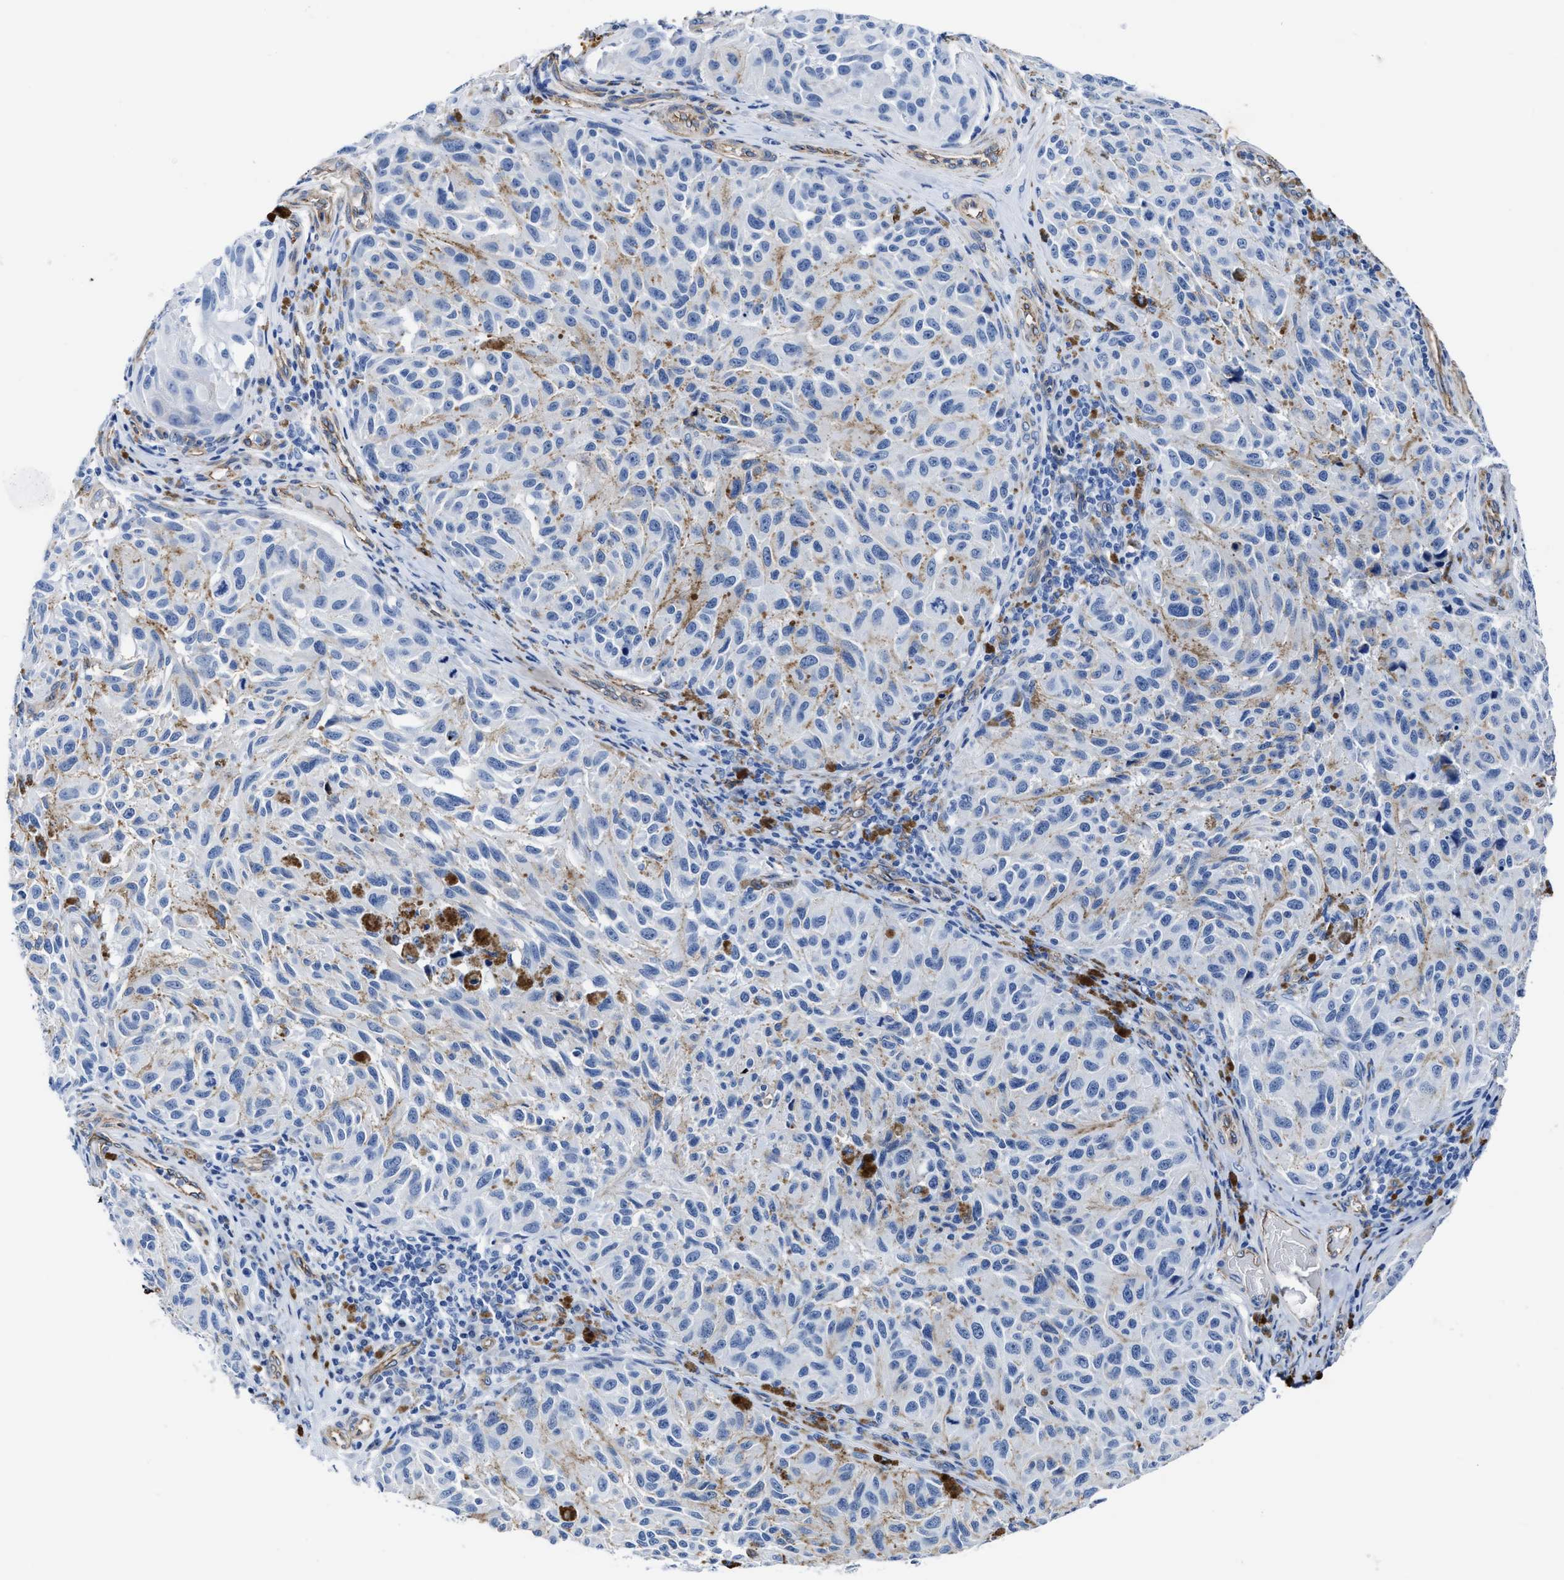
{"staining": {"intensity": "negative", "quantity": "none", "location": "none"}, "tissue": "melanoma", "cell_type": "Tumor cells", "image_type": "cancer", "snomed": [{"axis": "morphology", "description": "Malignant melanoma, NOS"}, {"axis": "topography", "description": "Skin"}], "caption": "An IHC photomicrograph of malignant melanoma is shown. There is no staining in tumor cells of malignant melanoma. (DAB immunohistochemistry, high magnification).", "gene": "KCNMB3", "patient": {"sex": "female", "age": 73}}